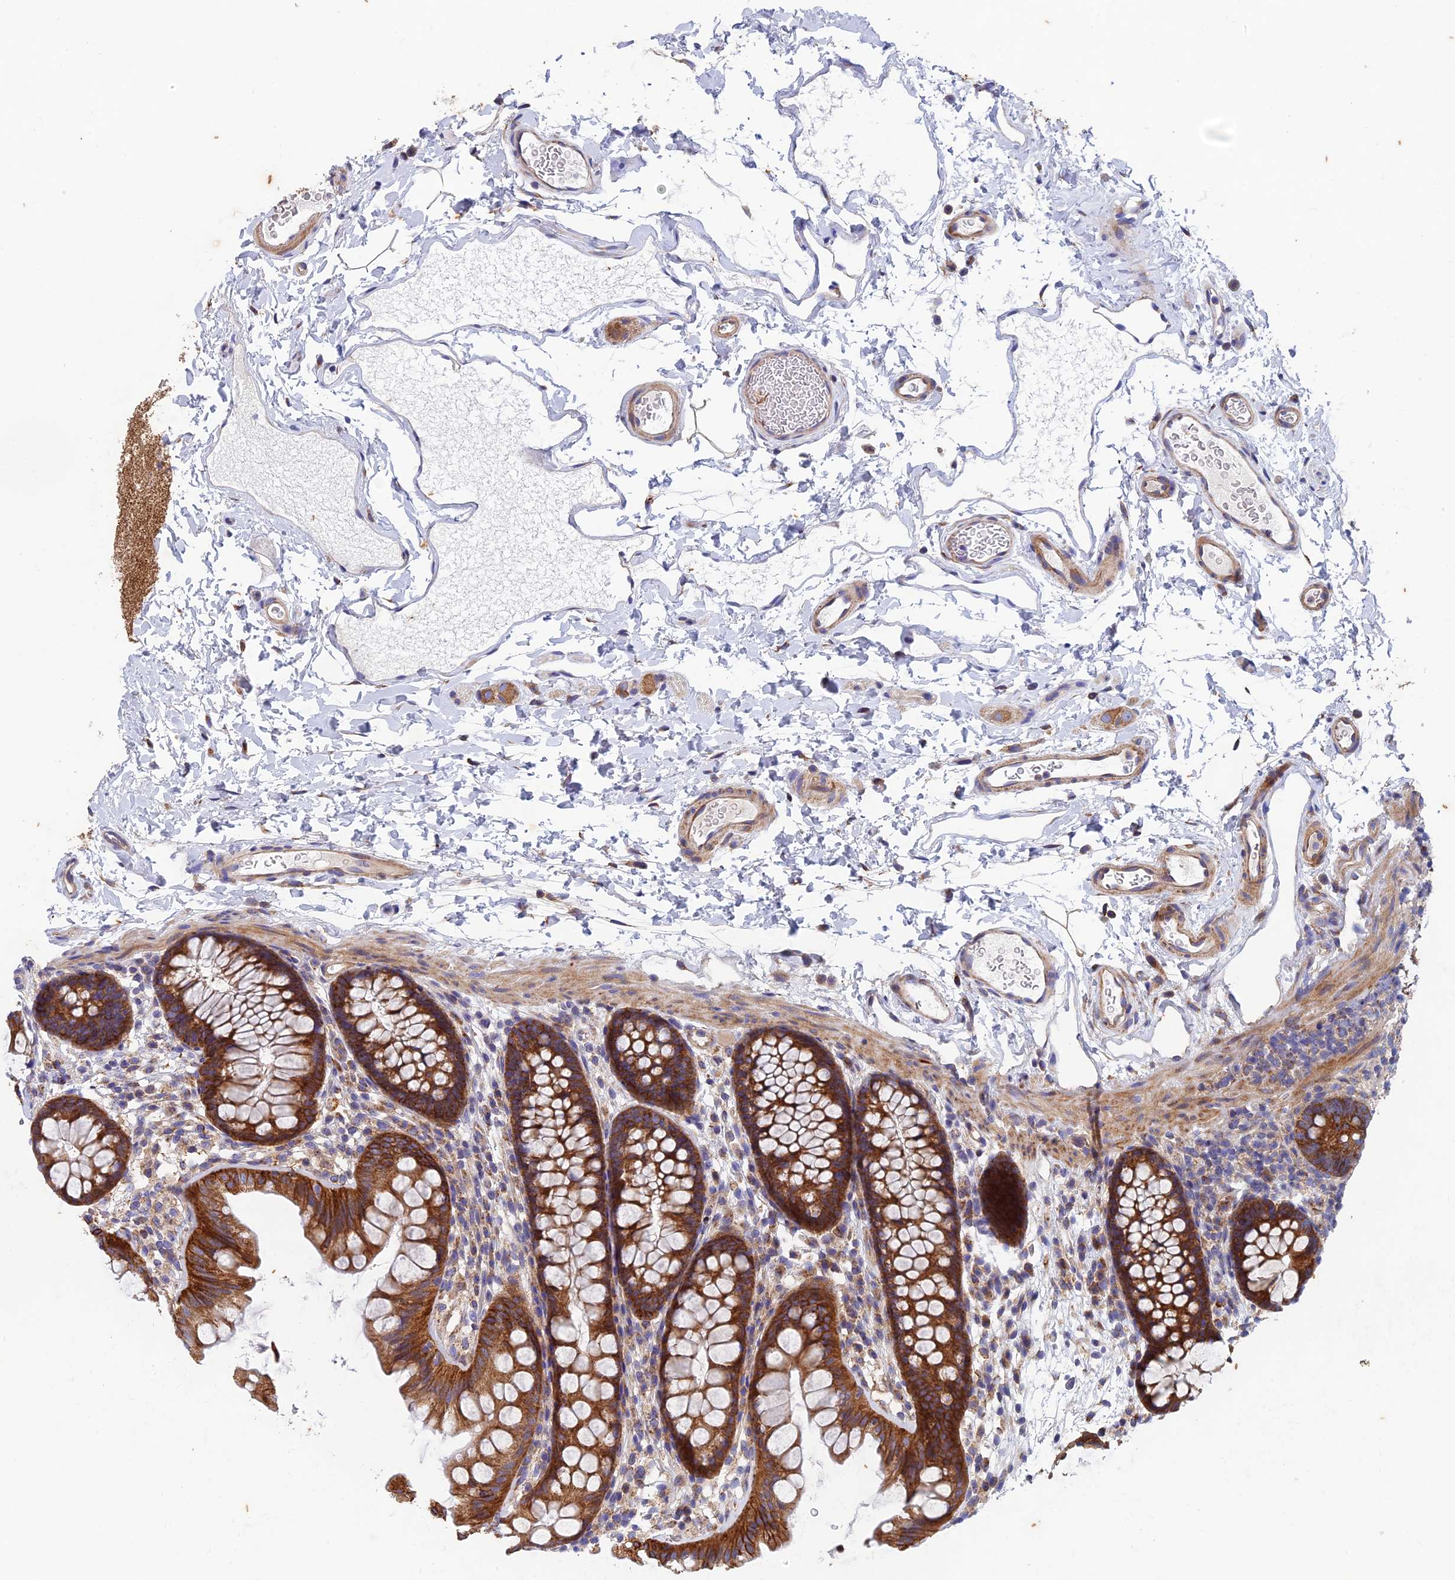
{"staining": {"intensity": "moderate", "quantity": ">75%", "location": "cytoplasmic/membranous"}, "tissue": "colon", "cell_type": "Endothelial cells", "image_type": "normal", "snomed": [{"axis": "morphology", "description": "Normal tissue, NOS"}, {"axis": "topography", "description": "Colon"}], "caption": "Colon stained with DAB IHC exhibits medium levels of moderate cytoplasmic/membranous positivity in about >75% of endothelial cells.", "gene": "AP4S1", "patient": {"sex": "female", "age": 62}}